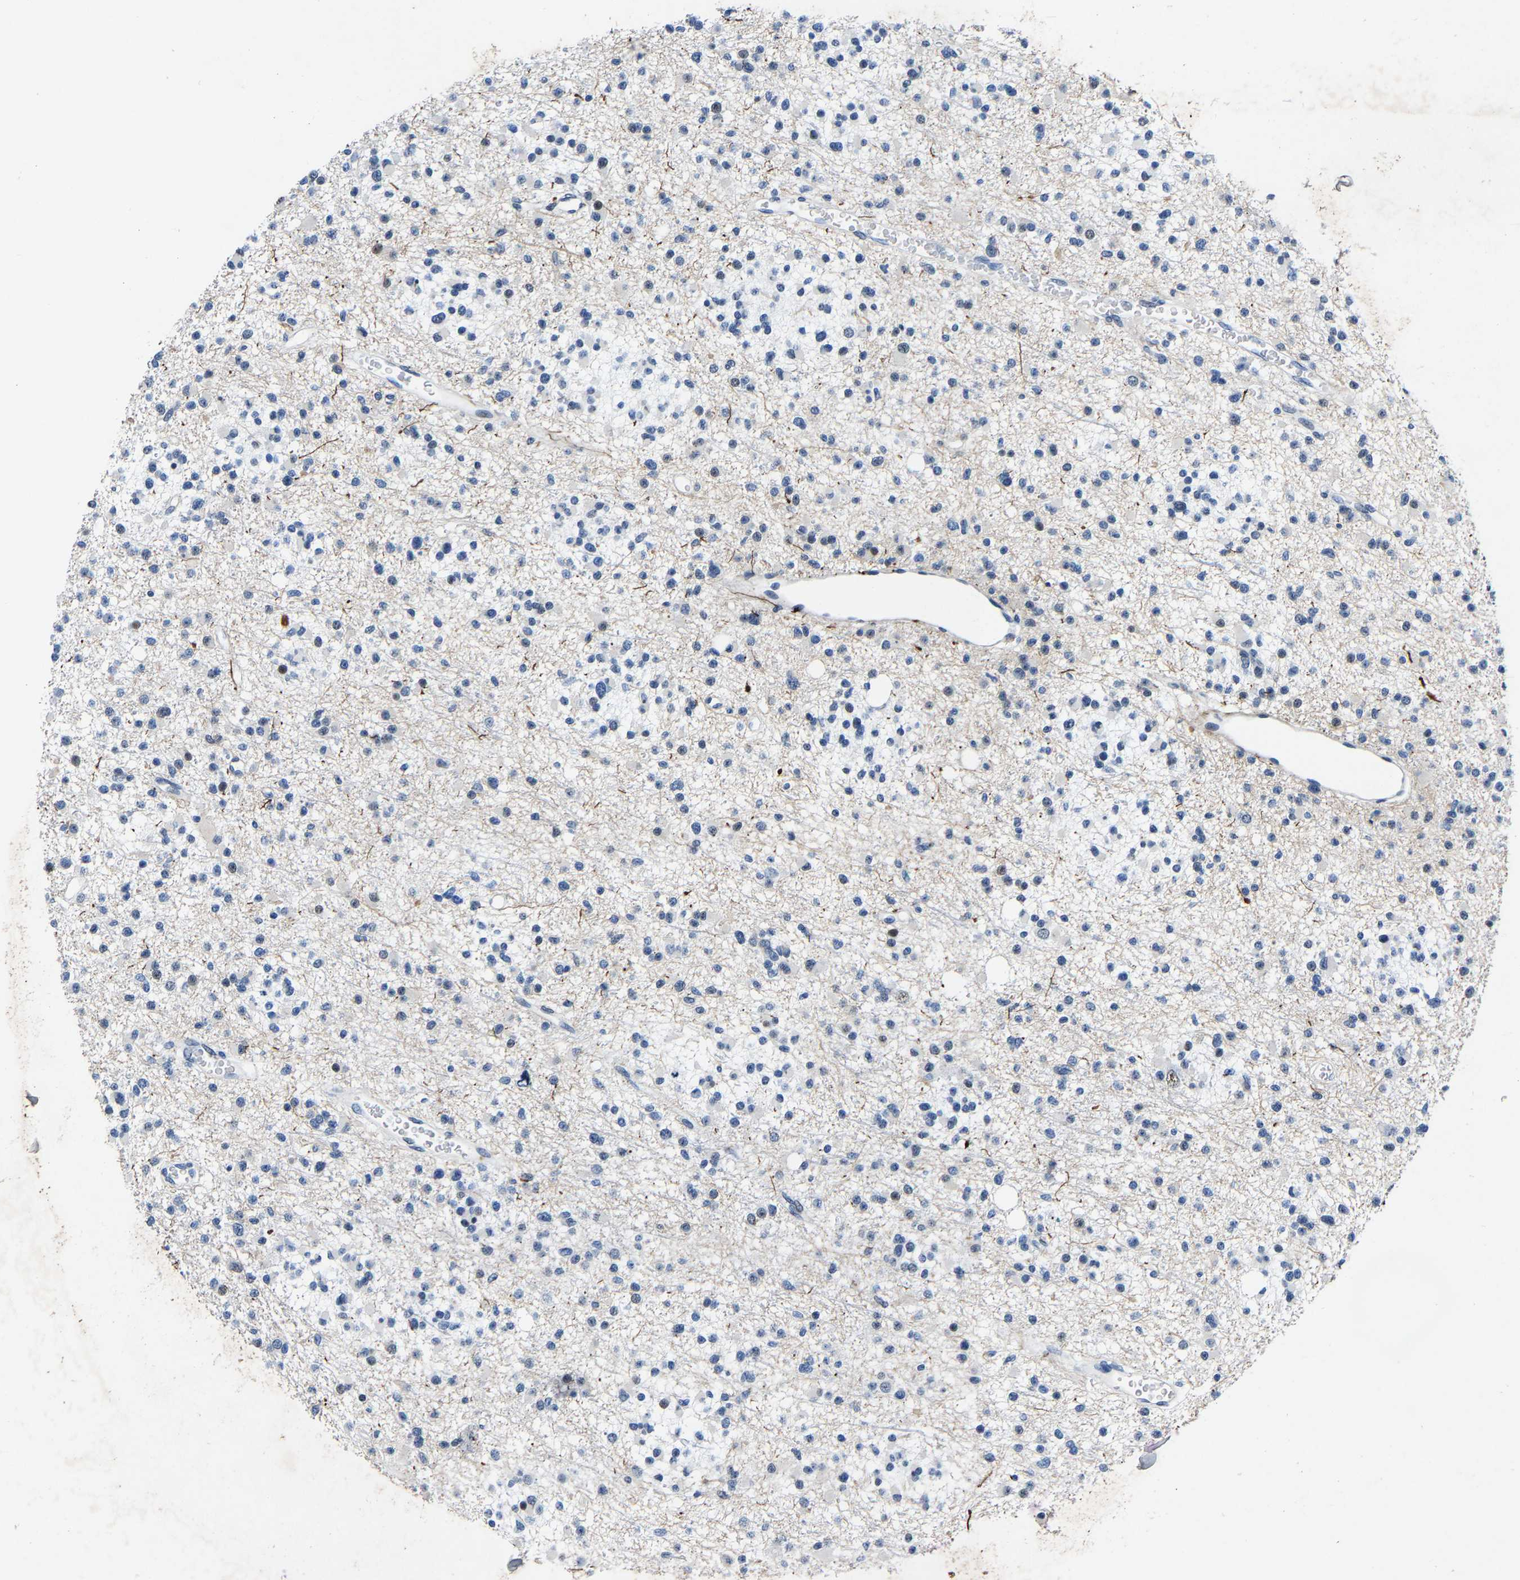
{"staining": {"intensity": "negative", "quantity": "none", "location": "none"}, "tissue": "glioma", "cell_type": "Tumor cells", "image_type": "cancer", "snomed": [{"axis": "morphology", "description": "Glioma, malignant, Low grade"}, {"axis": "topography", "description": "Brain"}], "caption": "IHC photomicrograph of neoplastic tissue: glioma stained with DAB (3,3'-diaminobenzidine) exhibits no significant protein staining in tumor cells.", "gene": "UBN2", "patient": {"sex": "female", "age": 22}}